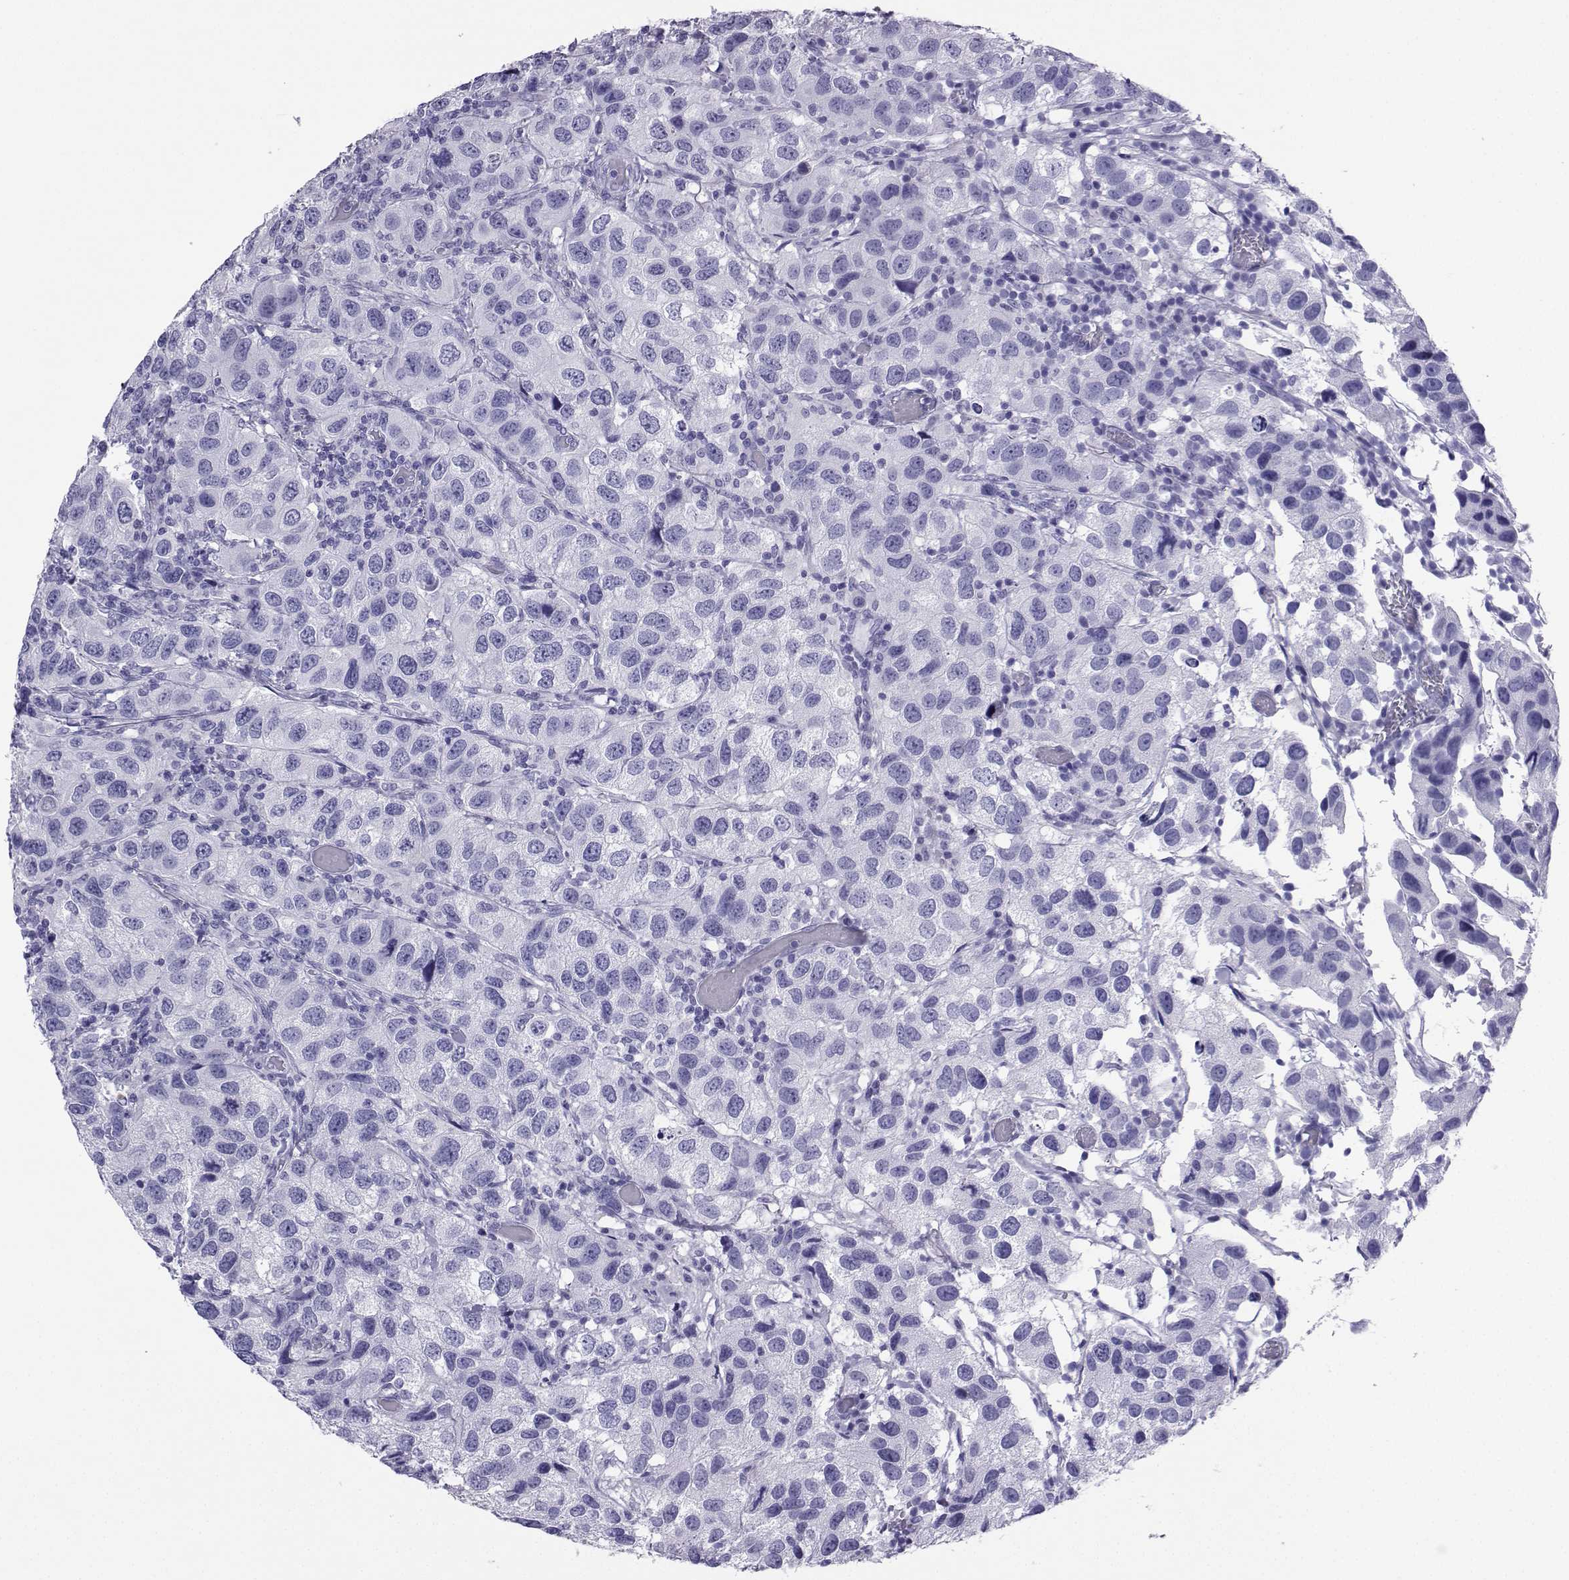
{"staining": {"intensity": "negative", "quantity": "none", "location": "none"}, "tissue": "urothelial cancer", "cell_type": "Tumor cells", "image_type": "cancer", "snomed": [{"axis": "morphology", "description": "Urothelial carcinoma, High grade"}, {"axis": "topography", "description": "Urinary bladder"}], "caption": "There is no significant staining in tumor cells of urothelial cancer.", "gene": "LORICRIN", "patient": {"sex": "male", "age": 79}}